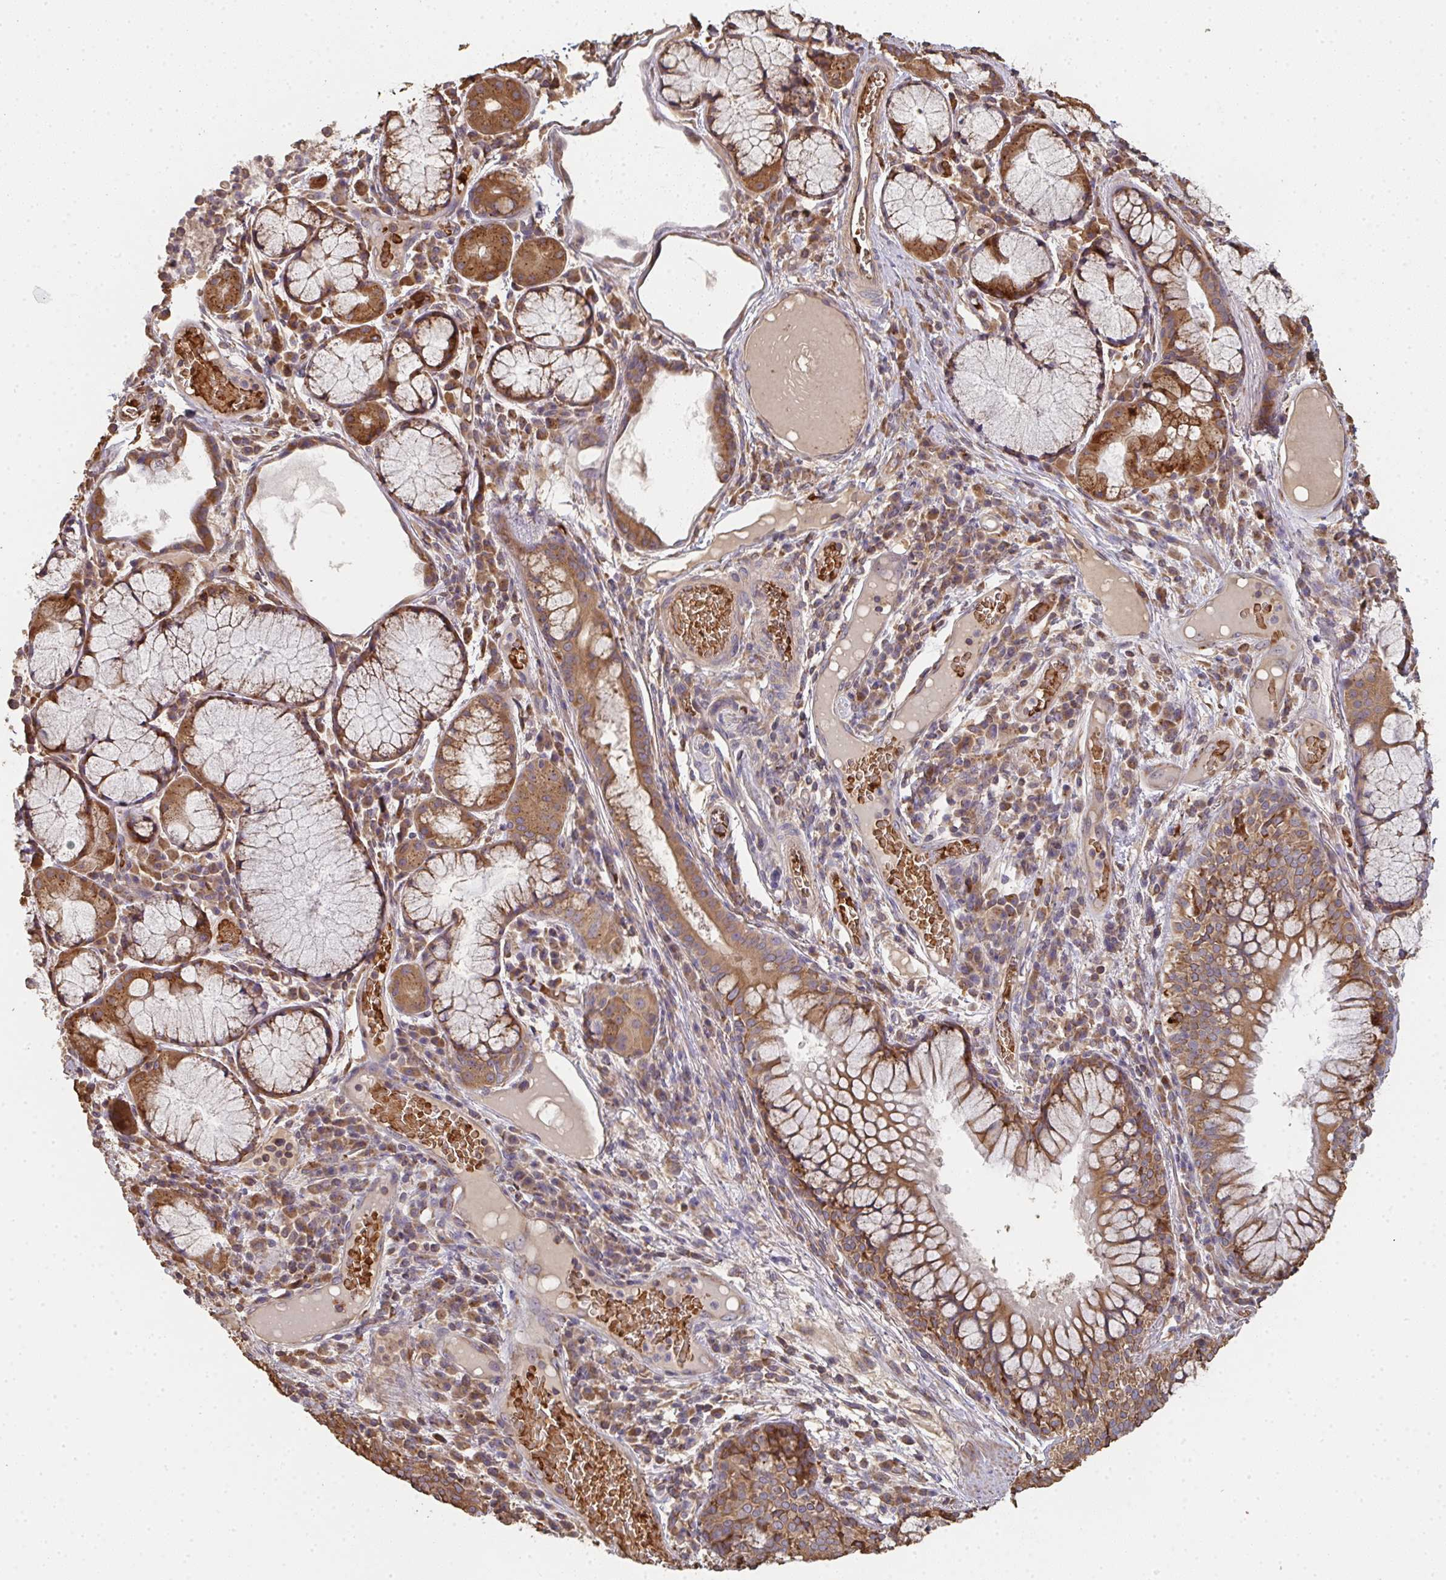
{"staining": {"intensity": "moderate", "quantity": ">75%", "location": "cytoplasmic/membranous"}, "tissue": "bronchus", "cell_type": "Respiratory epithelial cells", "image_type": "normal", "snomed": [{"axis": "morphology", "description": "Normal tissue, NOS"}, {"axis": "topography", "description": "Cartilage tissue"}, {"axis": "topography", "description": "Bronchus"}], "caption": "Human bronchus stained for a protein (brown) reveals moderate cytoplasmic/membranous positive expression in approximately >75% of respiratory epithelial cells.", "gene": "POLG", "patient": {"sex": "male", "age": 56}}